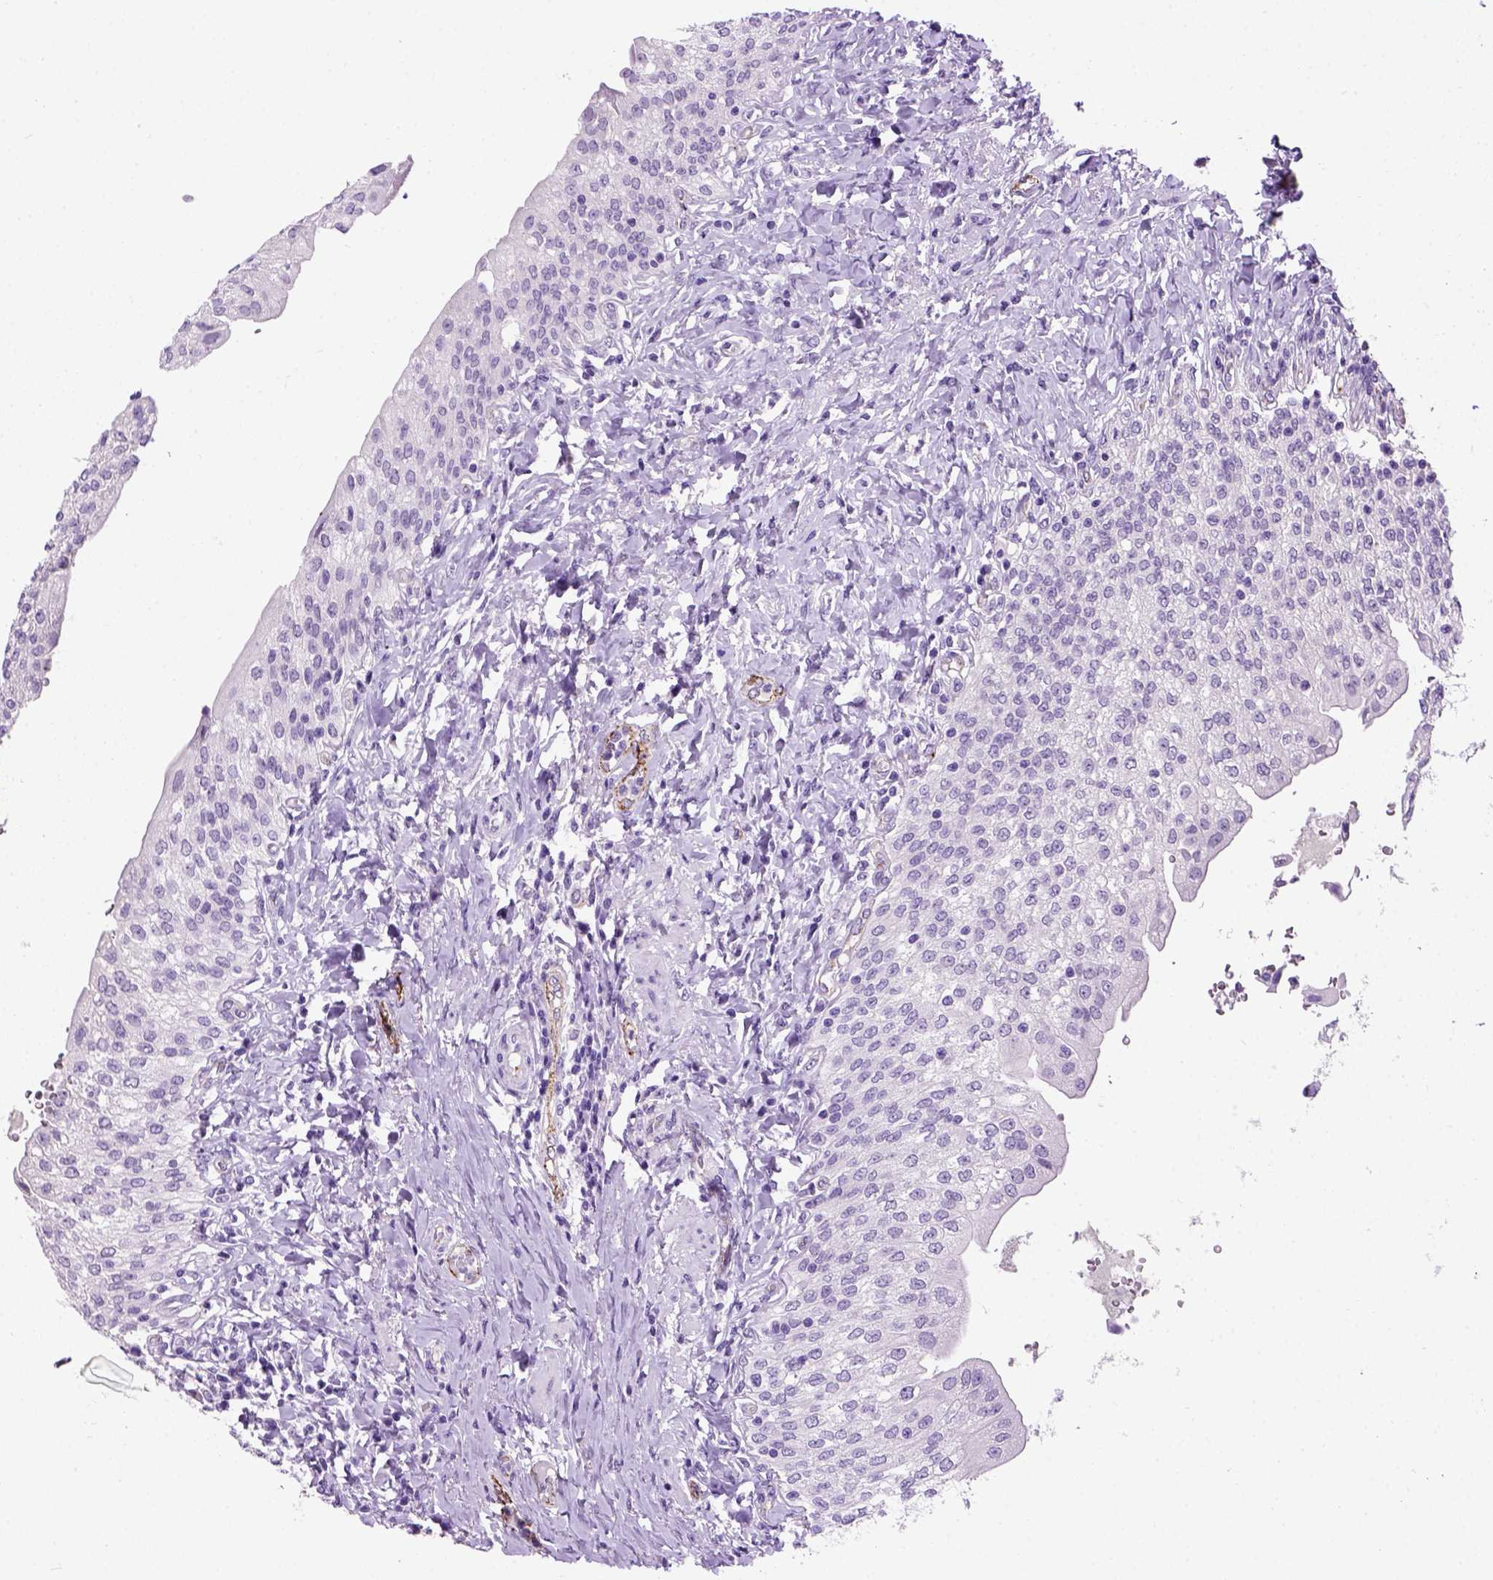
{"staining": {"intensity": "negative", "quantity": "none", "location": "none"}, "tissue": "urinary bladder", "cell_type": "Urothelial cells", "image_type": "normal", "snomed": [{"axis": "morphology", "description": "Normal tissue, NOS"}, {"axis": "morphology", "description": "Inflammation, NOS"}, {"axis": "topography", "description": "Urinary bladder"}], "caption": "Human urinary bladder stained for a protein using immunohistochemistry (IHC) exhibits no positivity in urothelial cells.", "gene": "VWF", "patient": {"sex": "male", "age": 64}}